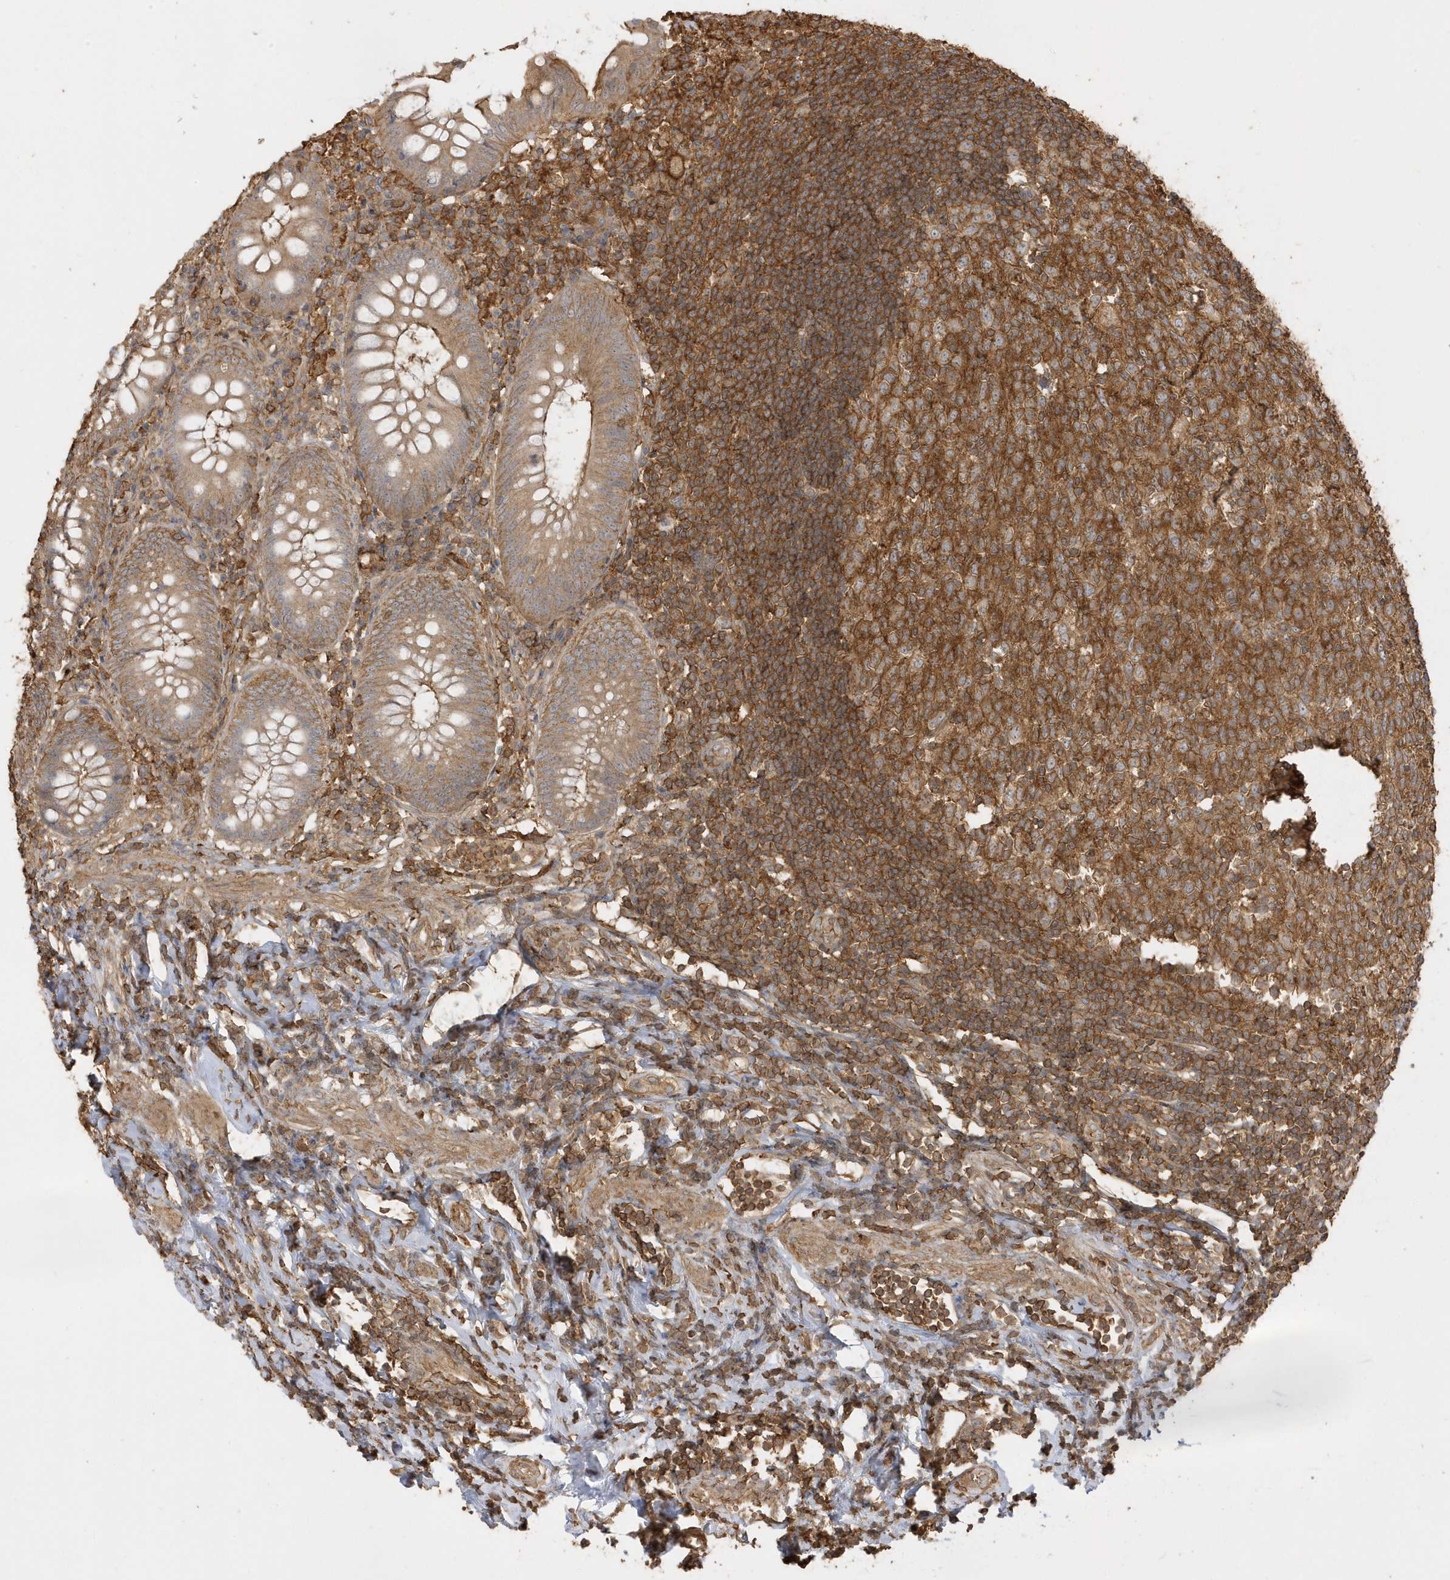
{"staining": {"intensity": "moderate", "quantity": ">75%", "location": "cytoplasmic/membranous"}, "tissue": "appendix", "cell_type": "Glandular cells", "image_type": "normal", "snomed": [{"axis": "morphology", "description": "Normal tissue, NOS"}, {"axis": "topography", "description": "Appendix"}], "caption": "A medium amount of moderate cytoplasmic/membranous positivity is appreciated in approximately >75% of glandular cells in unremarkable appendix. The protein of interest is stained brown, and the nuclei are stained in blue (DAB (3,3'-diaminobenzidine) IHC with brightfield microscopy, high magnification).", "gene": "ZBTB8A", "patient": {"sex": "female", "age": 54}}